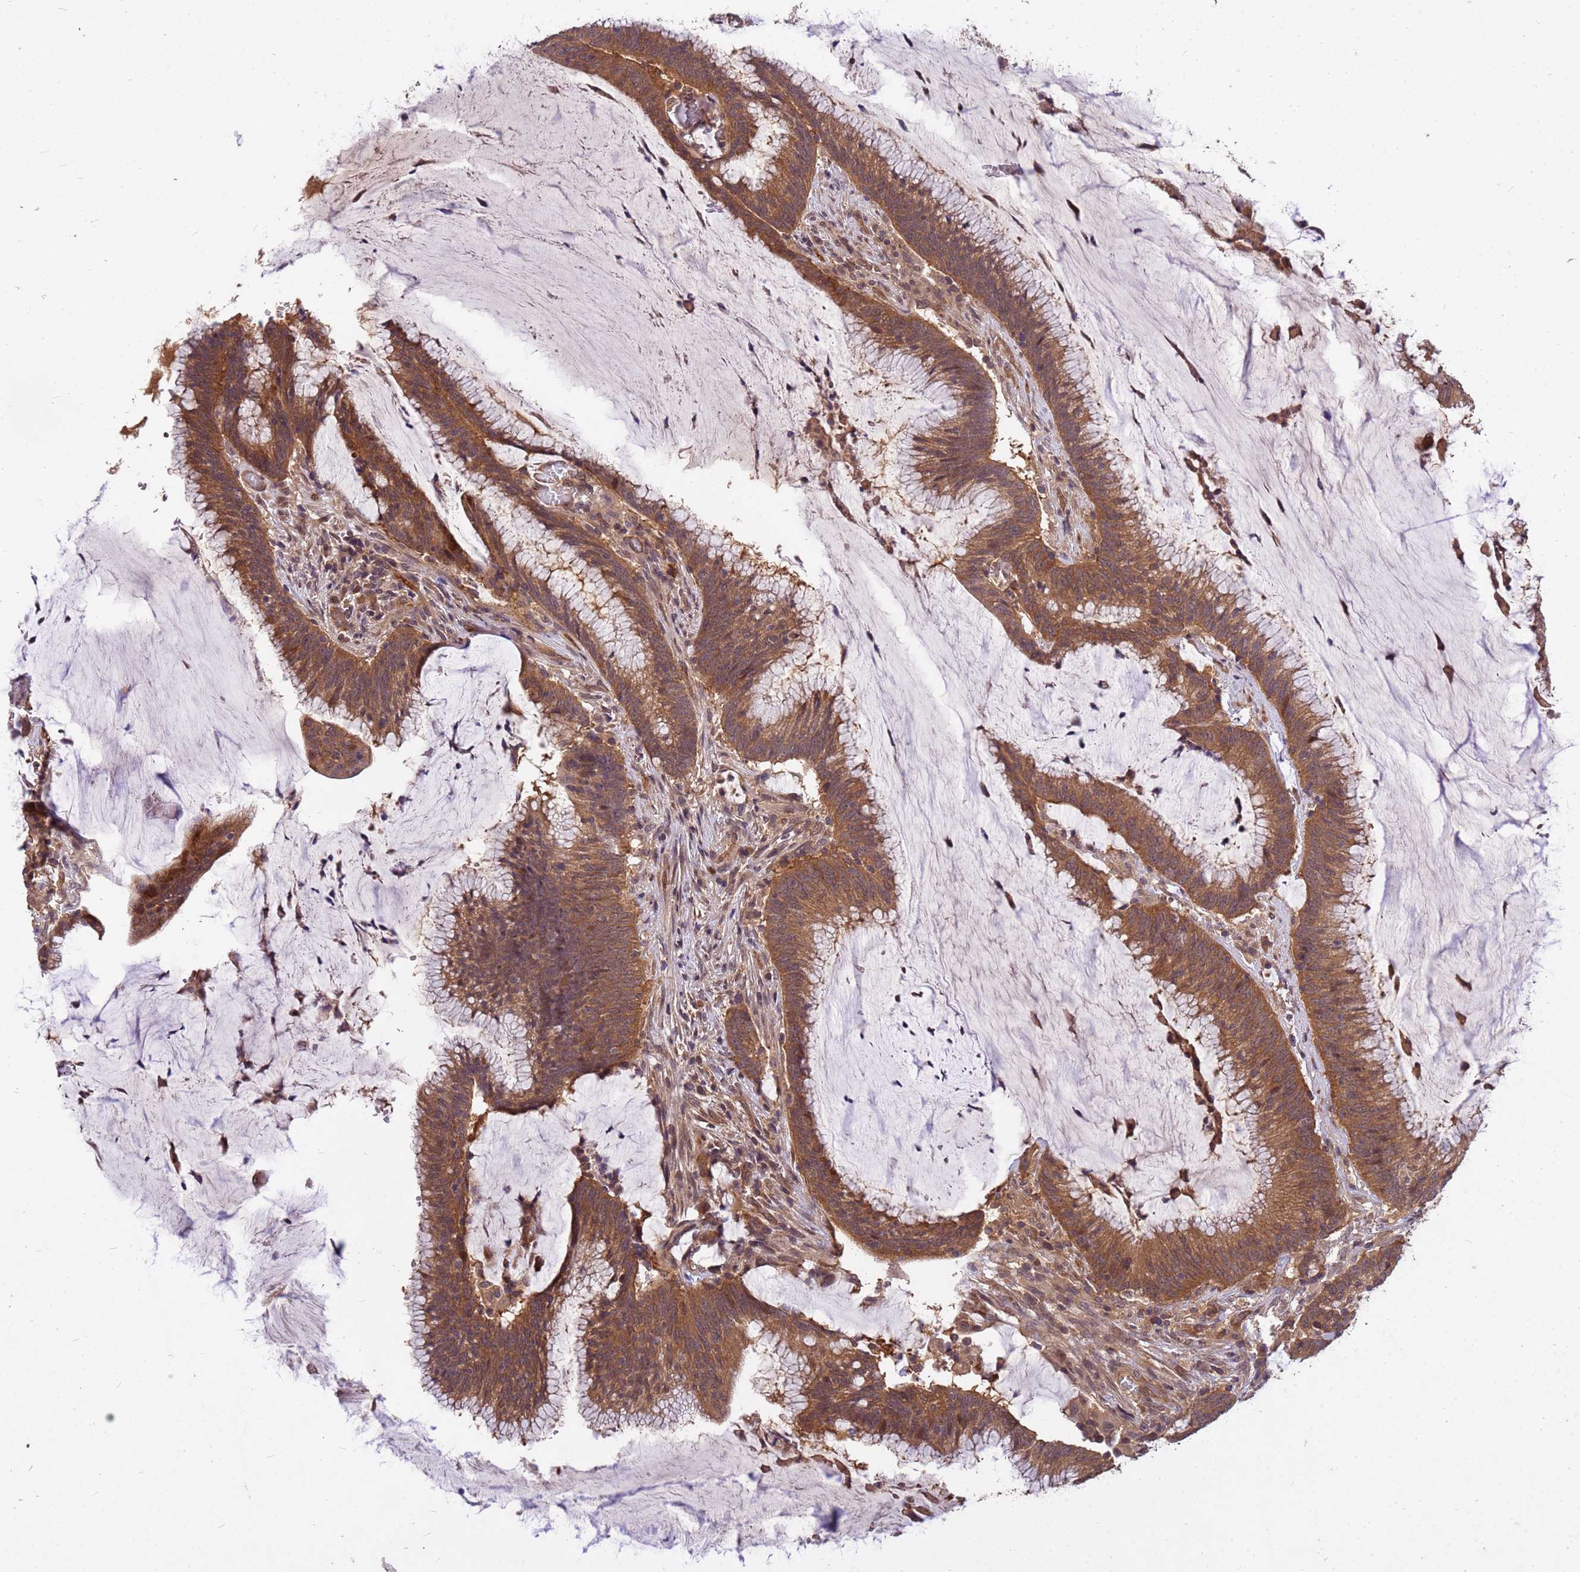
{"staining": {"intensity": "moderate", "quantity": ">75%", "location": "cytoplasmic/membranous"}, "tissue": "colorectal cancer", "cell_type": "Tumor cells", "image_type": "cancer", "snomed": [{"axis": "morphology", "description": "Adenocarcinoma, NOS"}, {"axis": "topography", "description": "Rectum"}], "caption": "Human colorectal cancer stained with a protein marker displays moderate staining in tumor cells.", "gene": "PPP2CB", "patient": {"sex": "female", "age": 77}}